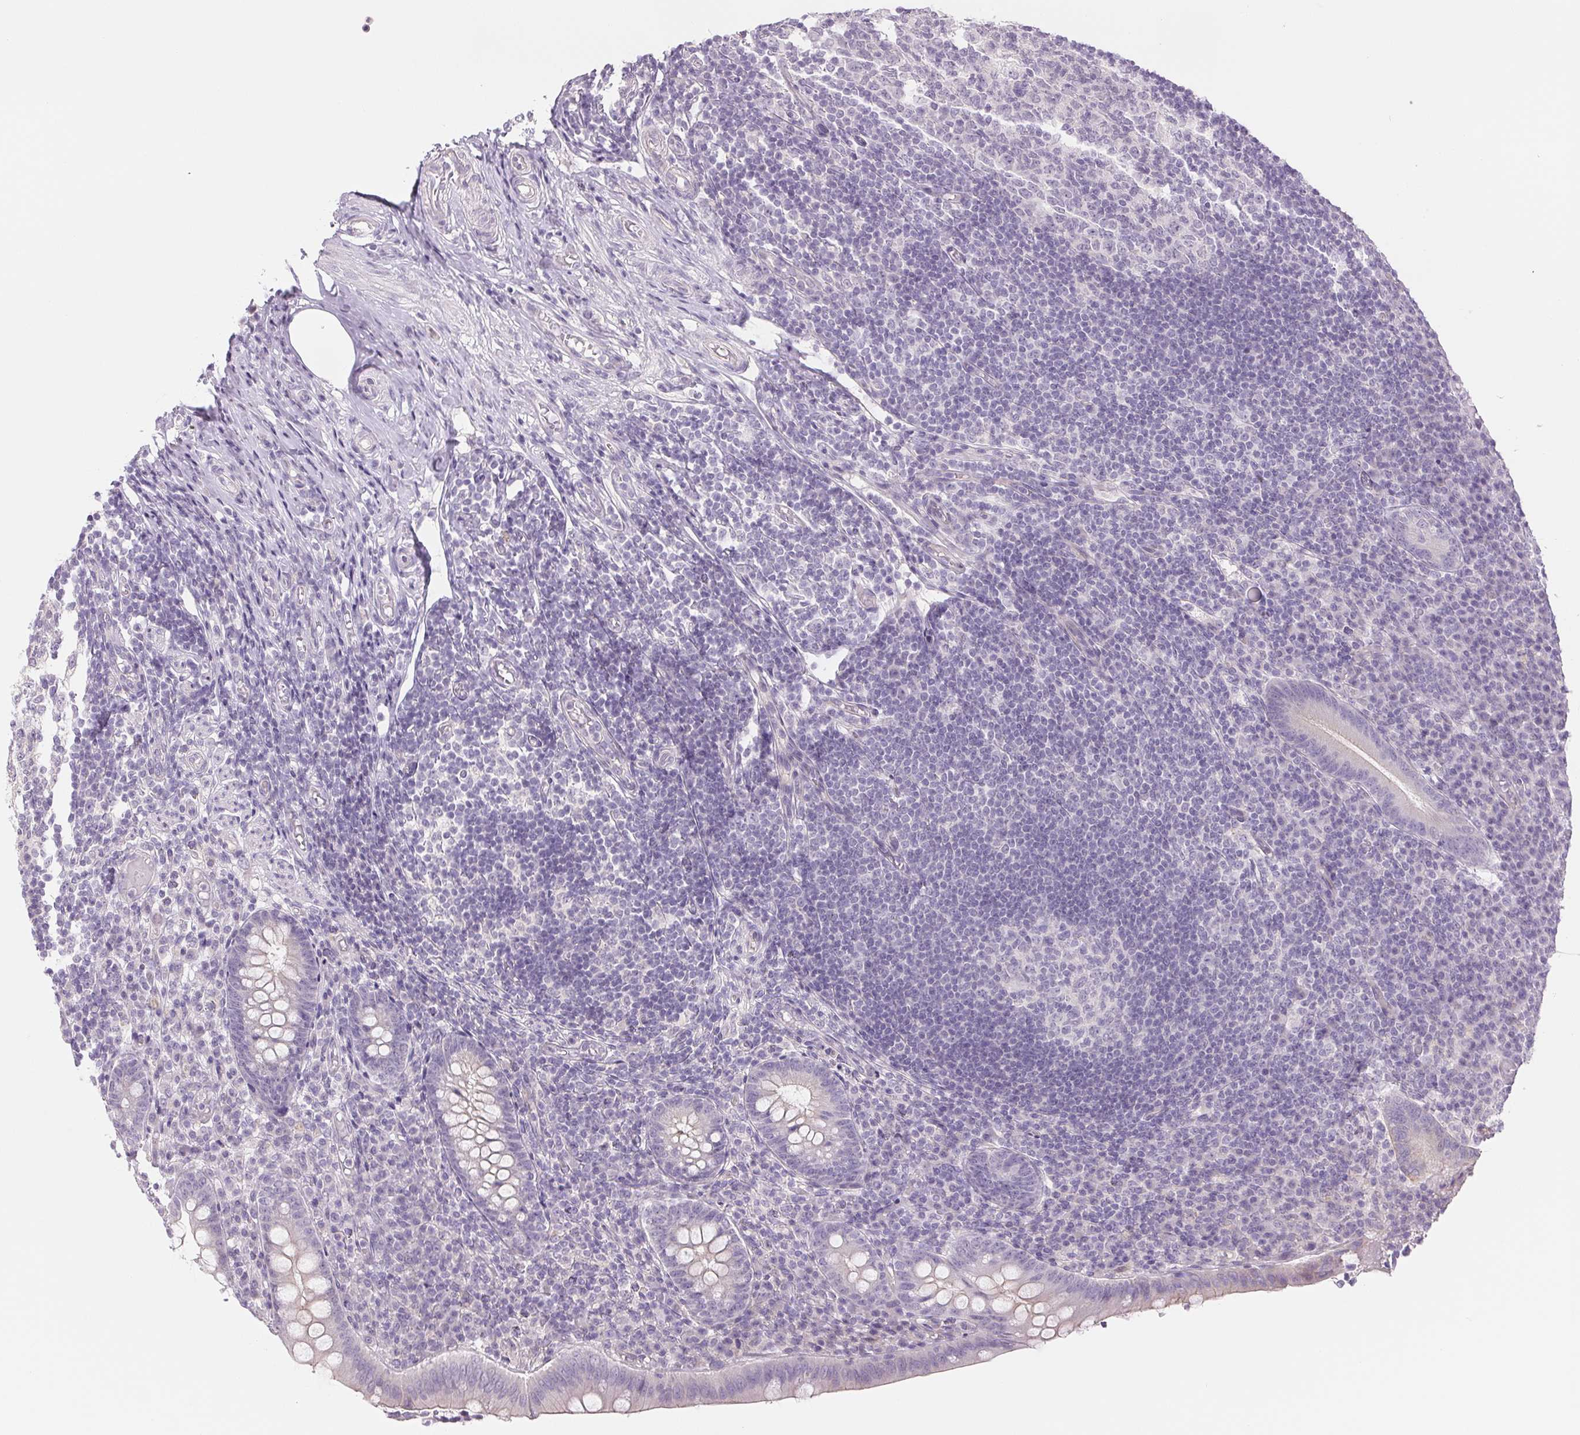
{"staining": {"intensity": "negative", "quantity": "none", "location": "none"}, "tissue": "appendix", "cell_type": "Glandular cells", "image_type": "normal", "snomed": [{"axis": "morphology", "description": "Normal tissue, NOS"}, {"axis": "topography", "description": "Appendix"}], "caption": "Immunohistochemistry (IHC) micrograph of normal appendix: appendix stained with DAB exhibits no significant protein positivity in glandular cells.", "gene": "CCDC168", "patient": {"sex": "male", "age": 18}}